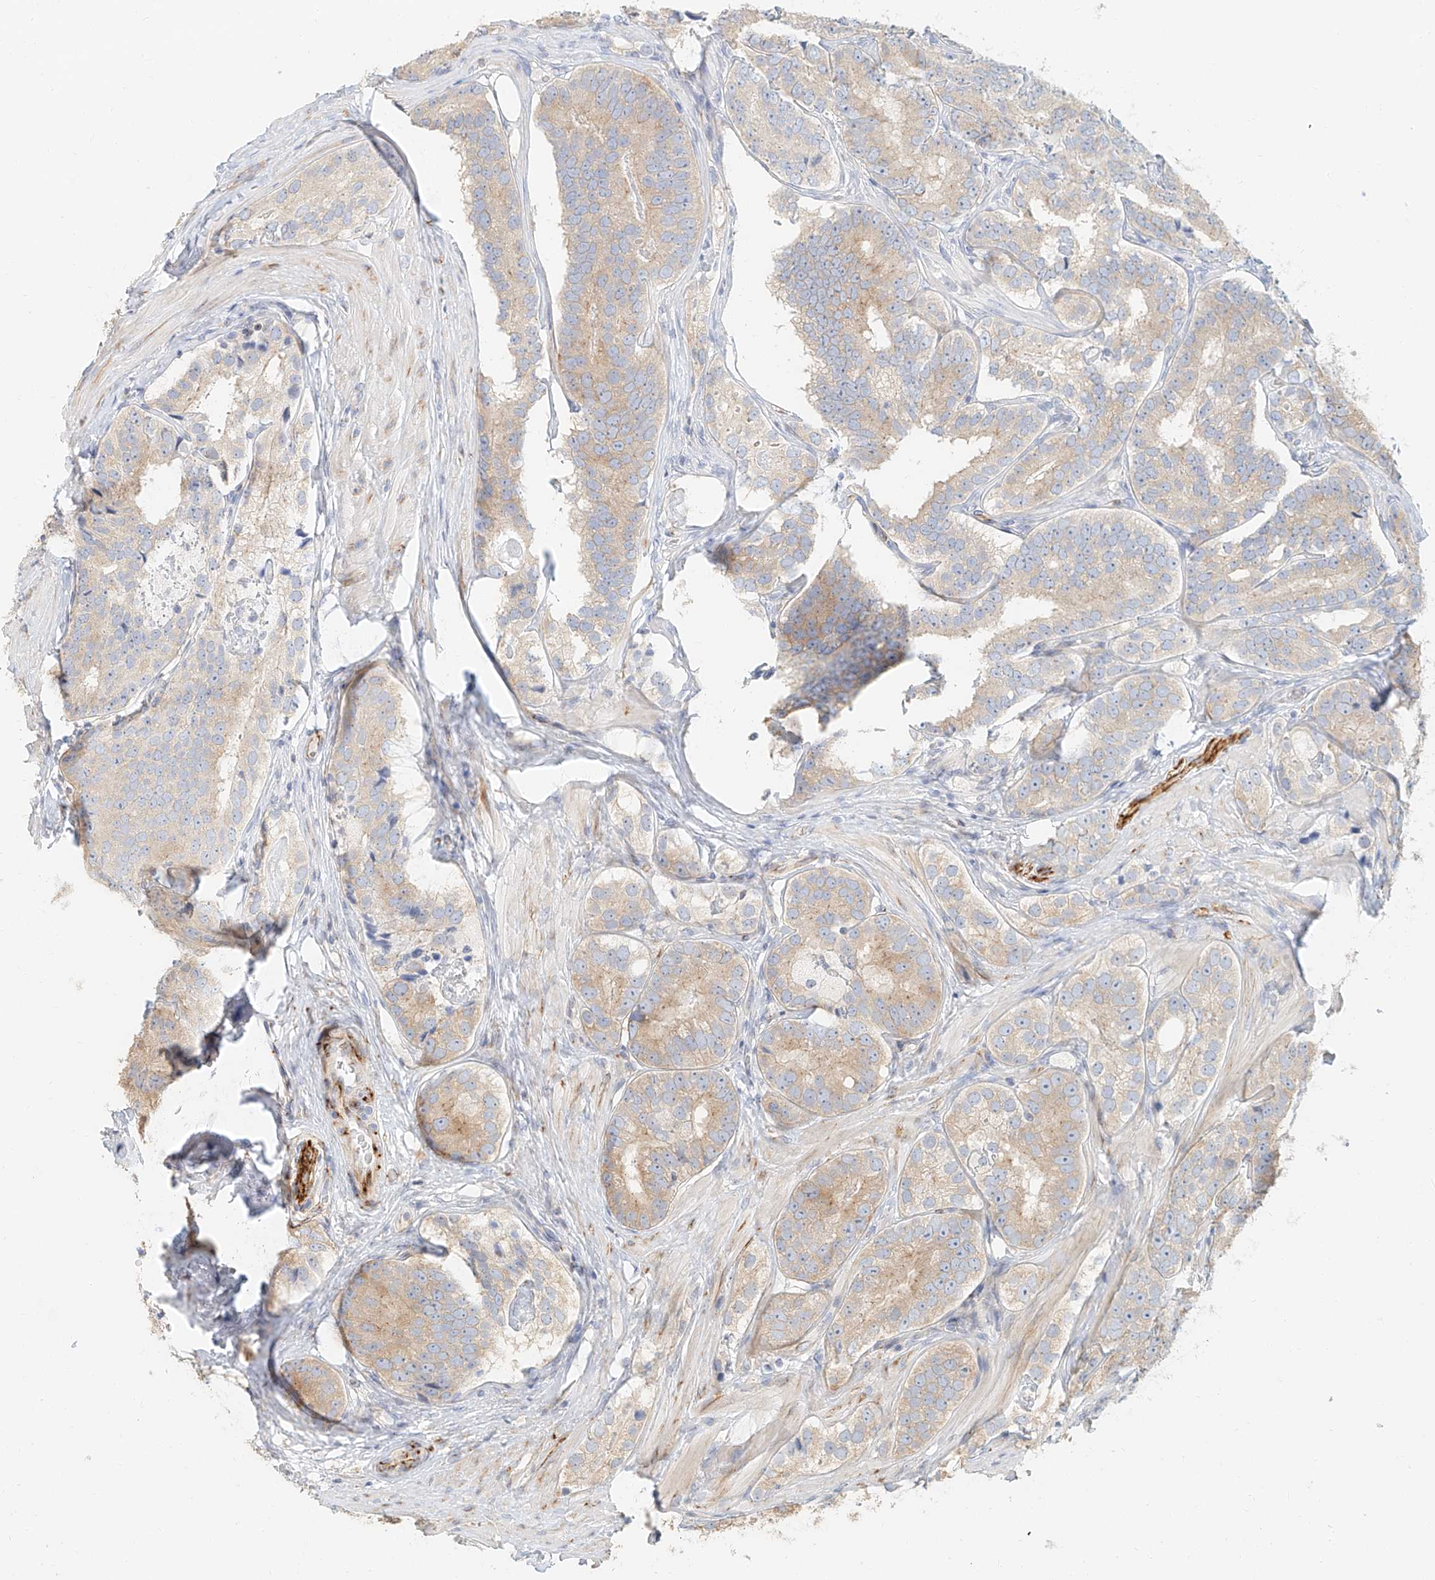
{"staining": {"intensity": "weak", "quantity": "25%-75%", "location": "cytoplasmic/membranous"}, "tissue": "prostate cancer", "cell_type": "Tumor cells", "image_type": "cancer", "snomed": [{"axis": "morphology", "description": "Adenocarcinoma, High grade"}, {"axis": "topography", "description": "Prostate"}], "caption": "Immunohistochemical staining of prostate high-grade adenocarcinoma demonstrates low levels of weak cytoplasmic/membranous positivity in approximately 25%-75% of tumor cells.", "gene": "NAP1L1", "patient": {"sex": "male", "age": 56}}